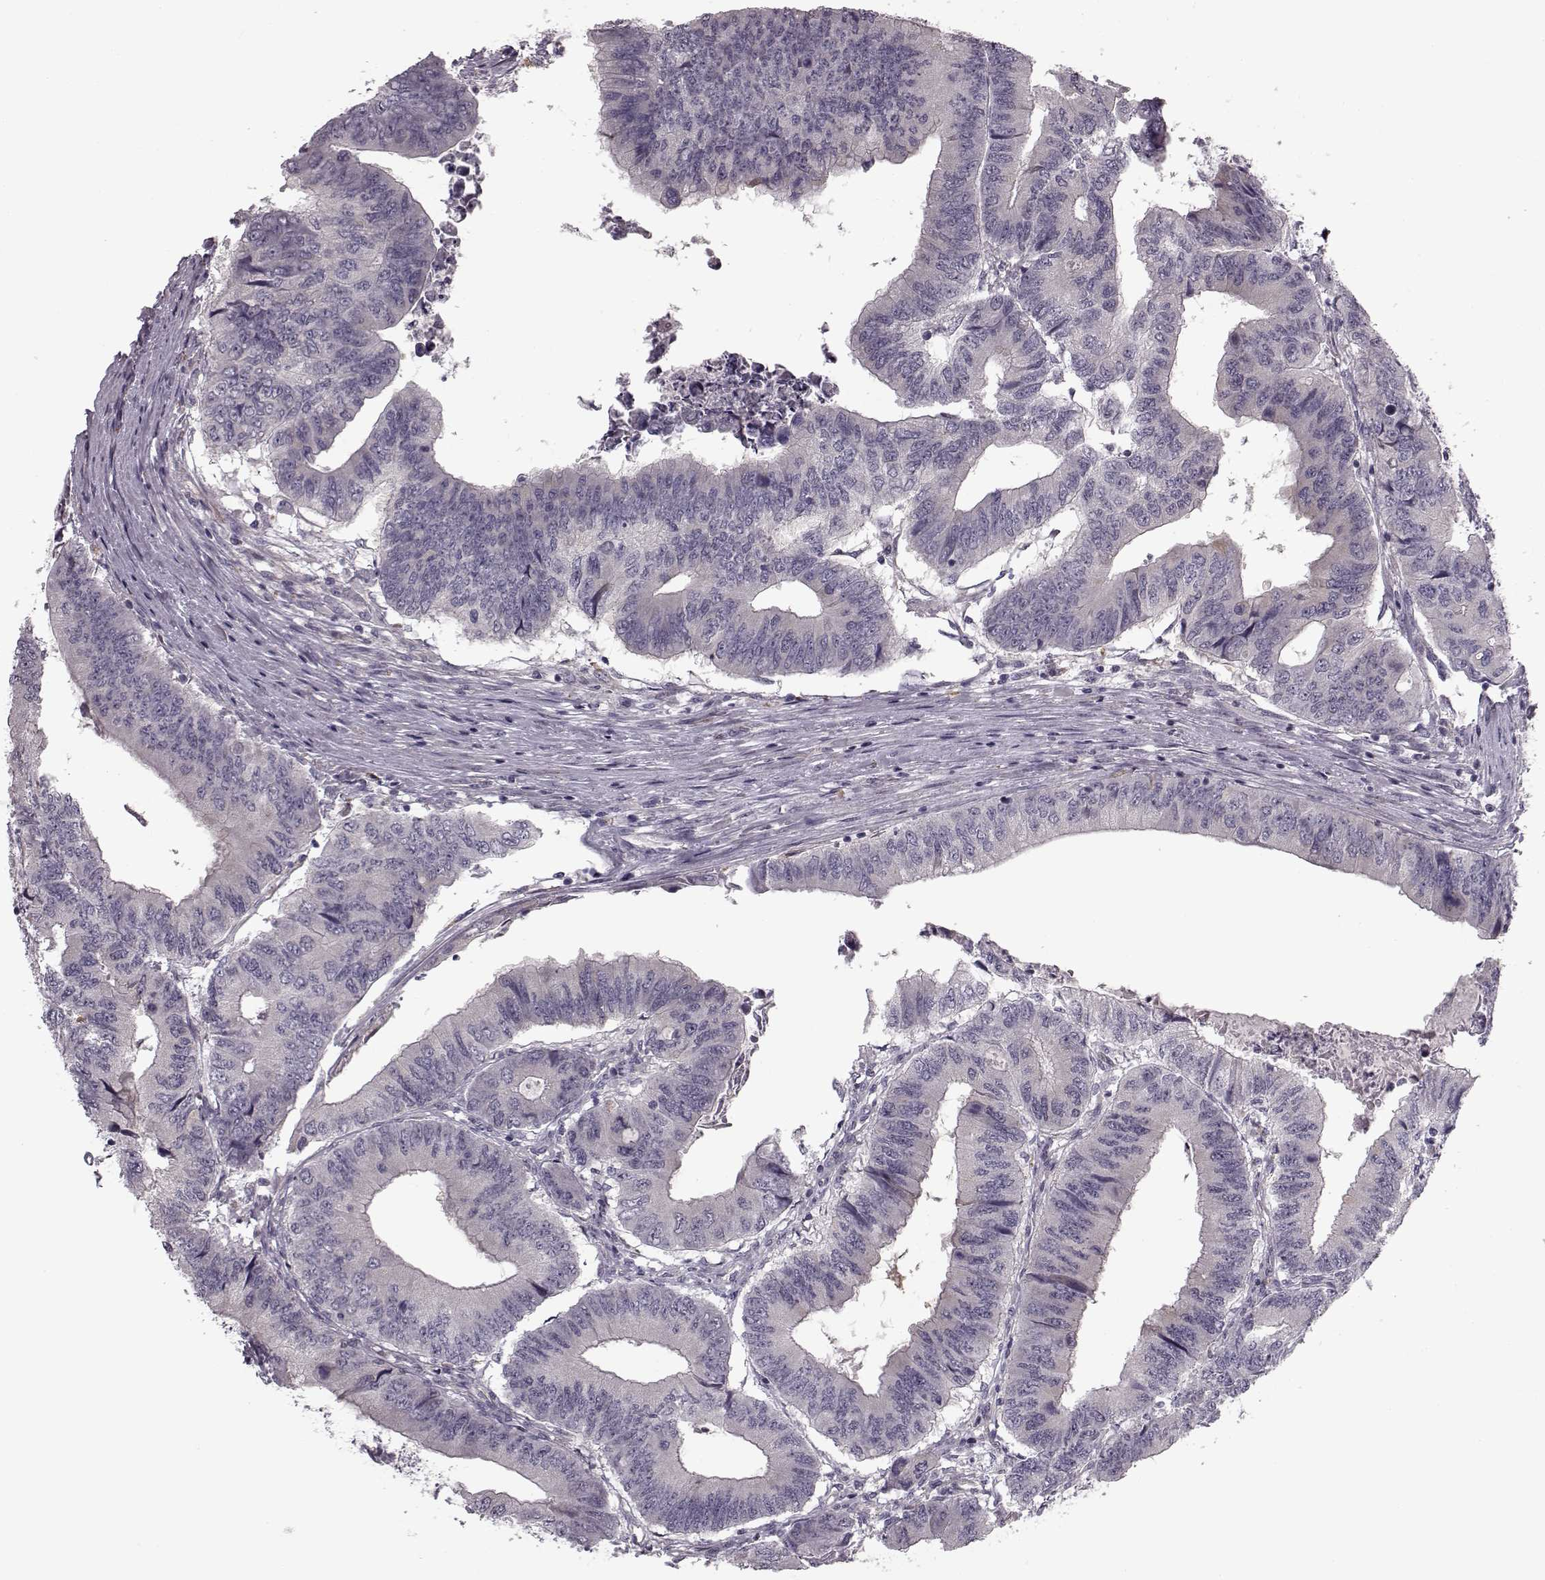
{"staining": {"intensity": "weak", "quantity": "<25%", "location": "cytoplasmic/membranous"}, "tissue": "colorectal cancer", "cell_type": "Tumor cells", "image_type": "cancer", "snomed": [{"axis": "morphology", "description": "Adenocarcinoma, NOS"}, {"axis": "topography", "description": "Colon"}], "caption": "Colorectal cancer (adenocarcinoma) stained for a protein using immunohistochemistry displays no staining tumor cells.", "gene": "HMMR", "patient": {"sex": "male", "age": 53}}